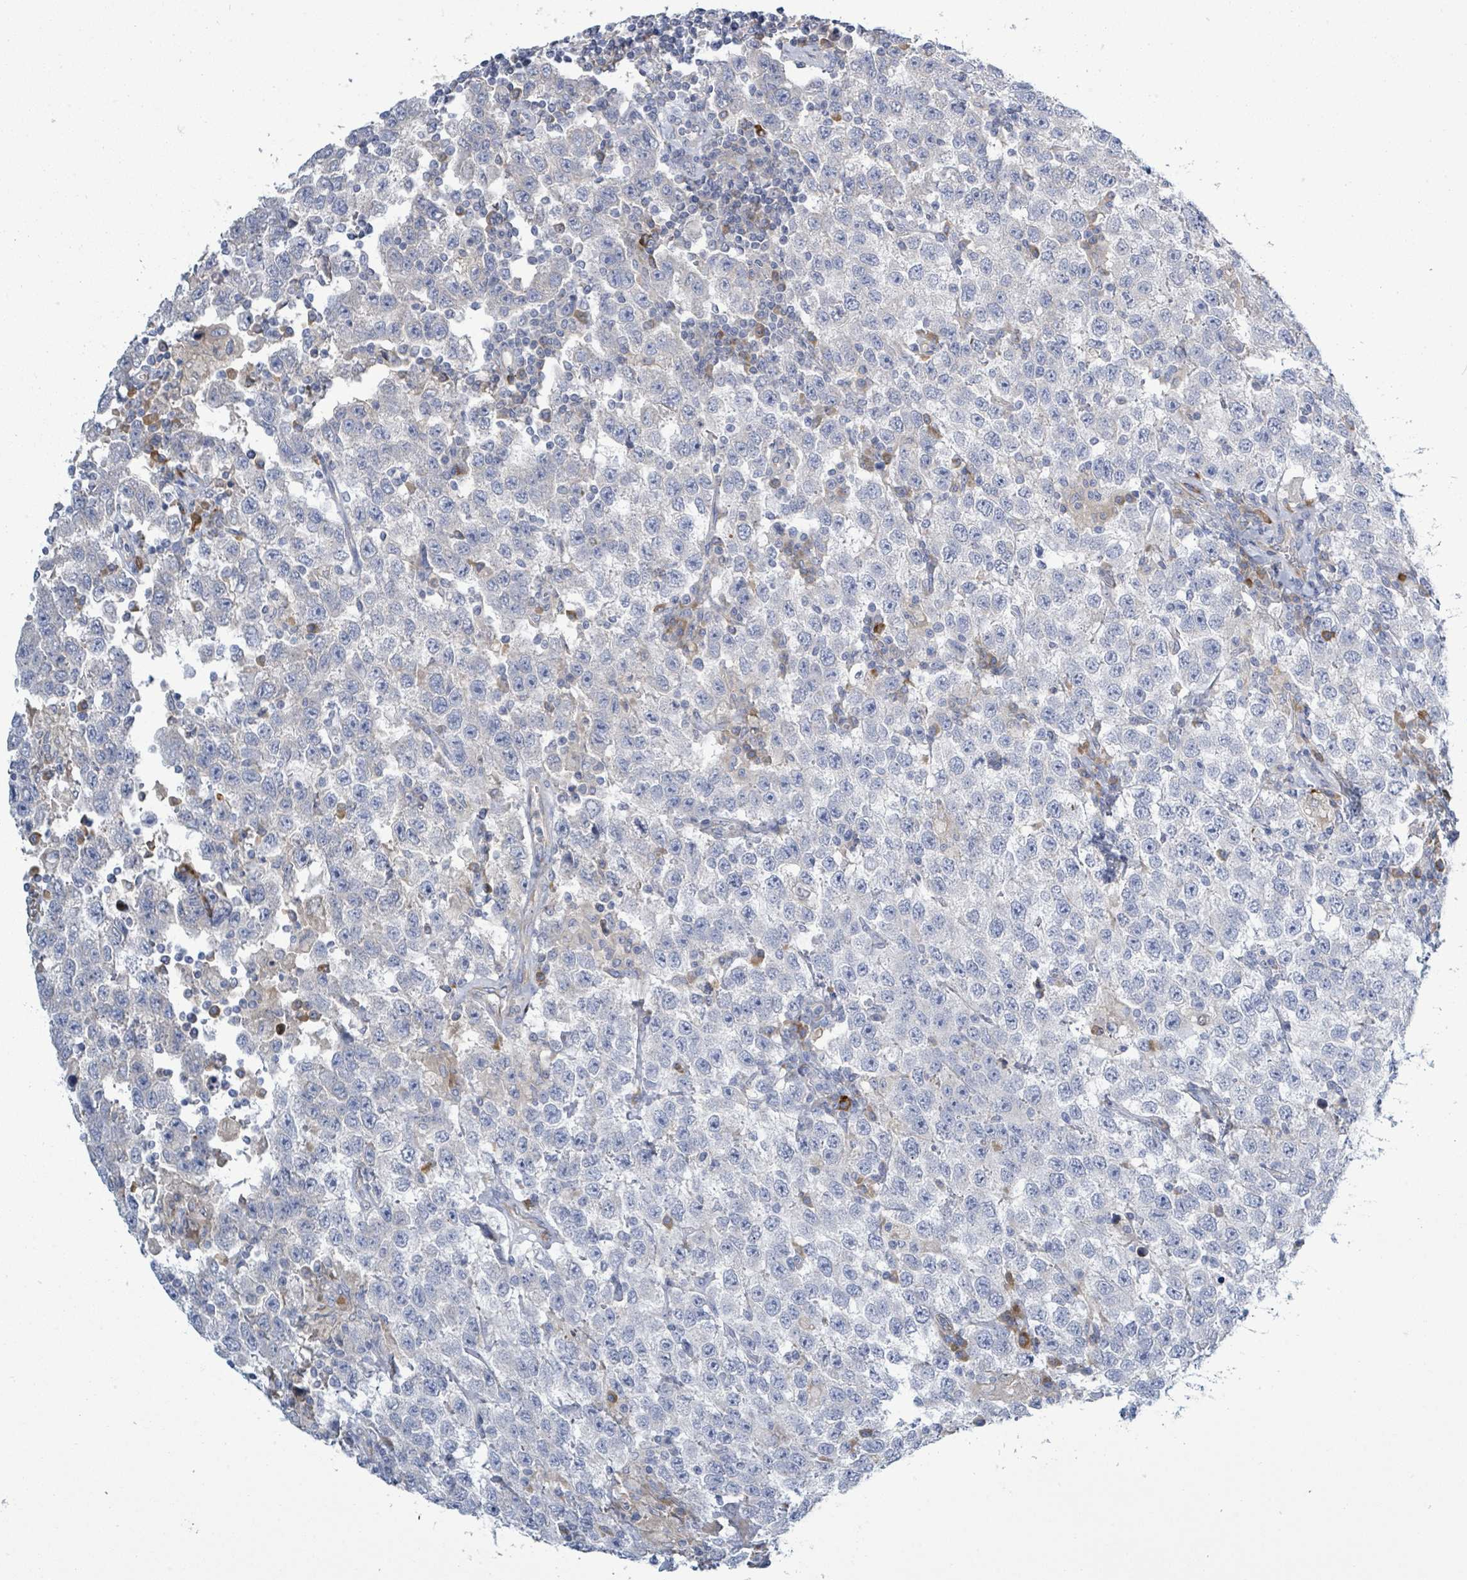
{"staining": {"intensity": "negative", "quantity": "none", "location": "none"}, "tissue": "testis cancer", "cell_type": "Tumor cells", "image_type": "cancer", "snomed": [{"axis": "morphology", "description": "Seminoma, NOS"}, {"axis": "topography", "description": "Testis"}], "caption": "High power microscopy micrograph of an IHC histopathology image of testis cancer (seminoma), revealing no significant positivity in tumor cells.", "gene": "SIRPB1", "patient": {"sex": "male", "age": 41}}